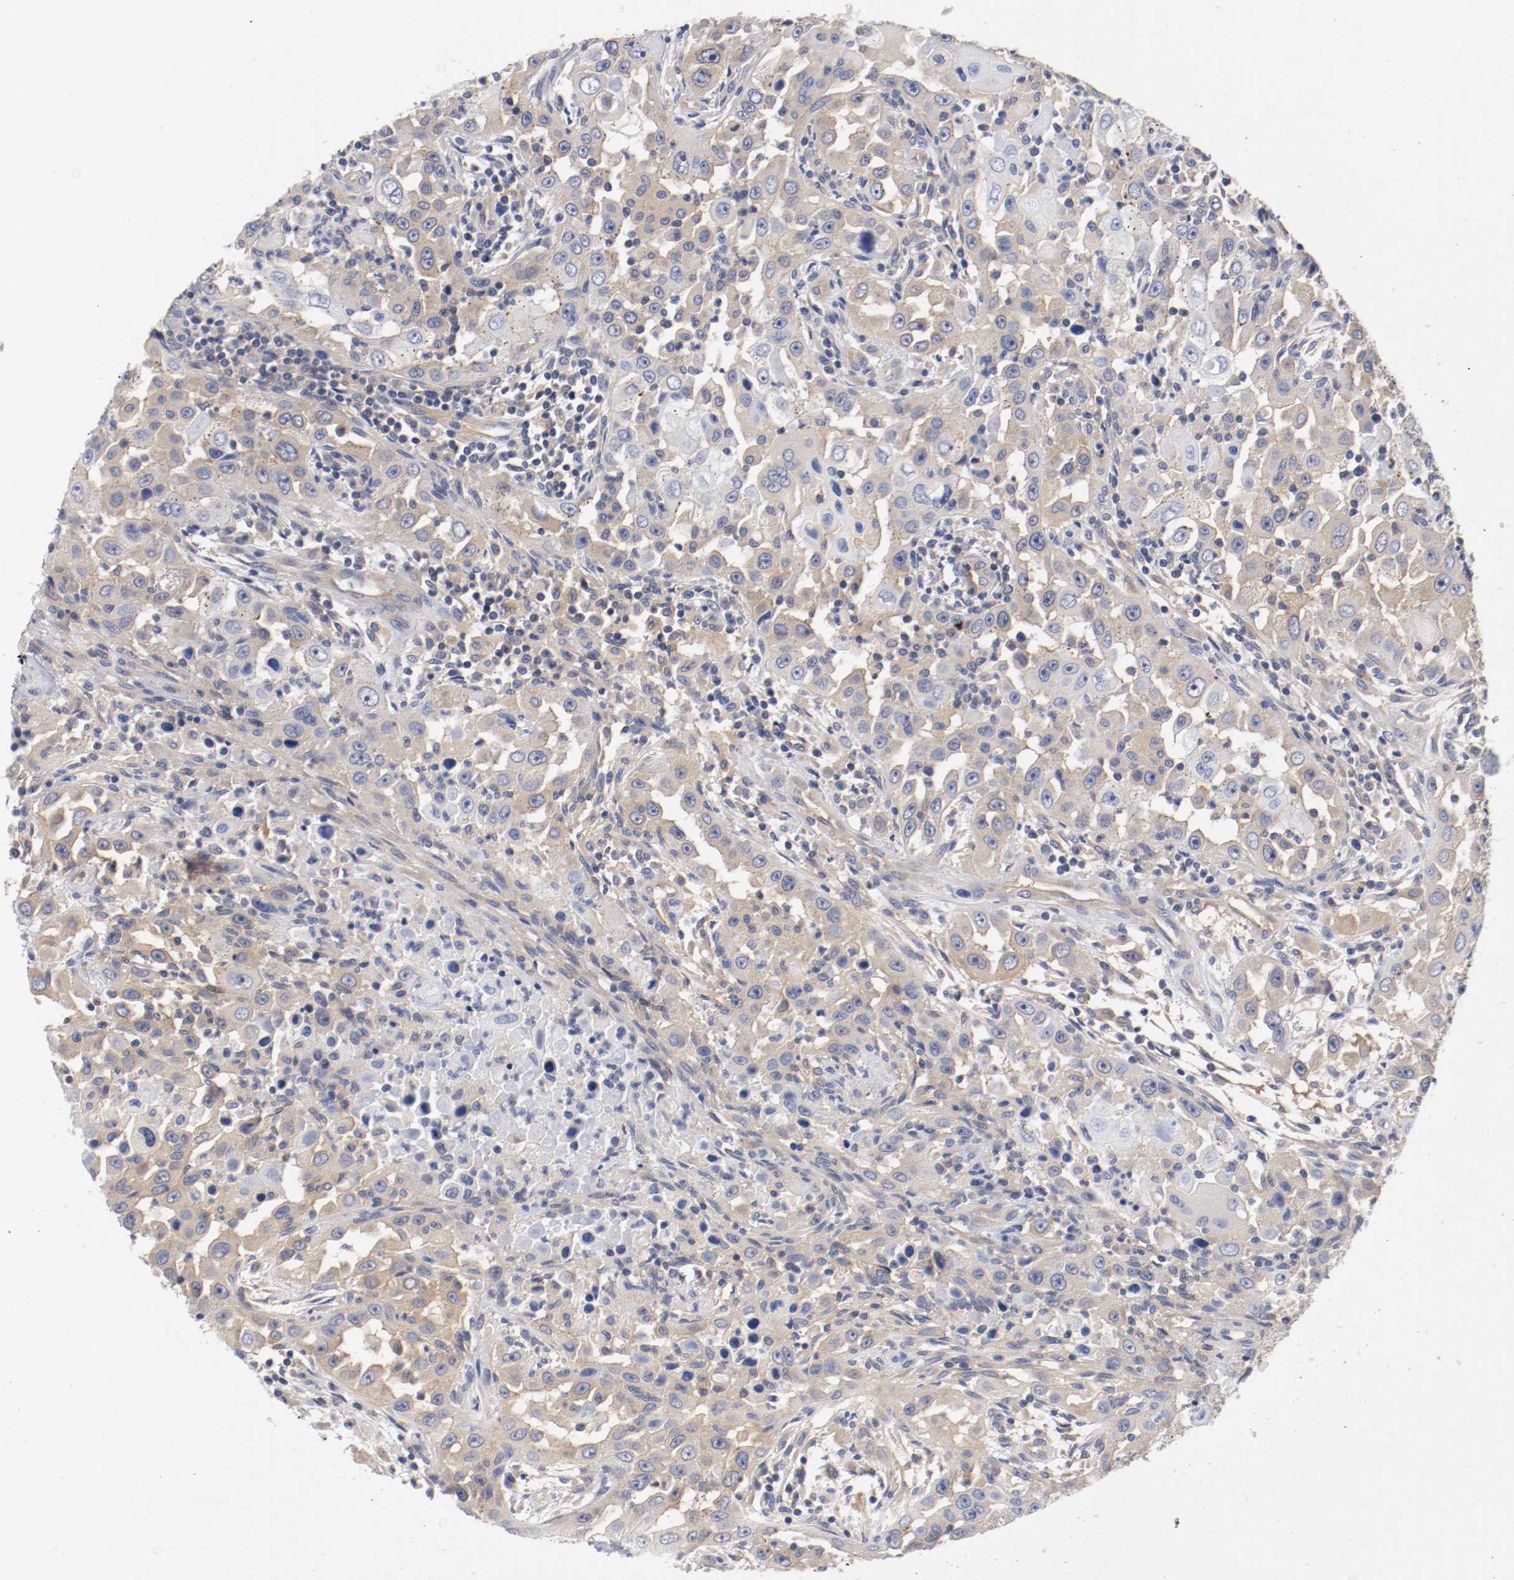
{"staining": {"intensity": "moderate", "quantity": ">75%", "location": "cytoplasmic/membranous"}, "tissue": "head and neck cancer", "cell_type": "Tumor cells", "image_type": "cancer", "snomed": [{"axis": "morphology", "description": "Carcinoma, NOS"}, {"axis": "topography", "description": "Head-Neck"}], "caption": "The histopathology image exhibits staining of head and neck cancer, revealing moderate cytoplasmic/membranous protein staining (brown color) within tumor cells.", "gene": "HGS", "patient": {"sex": "male", "age": 87}}